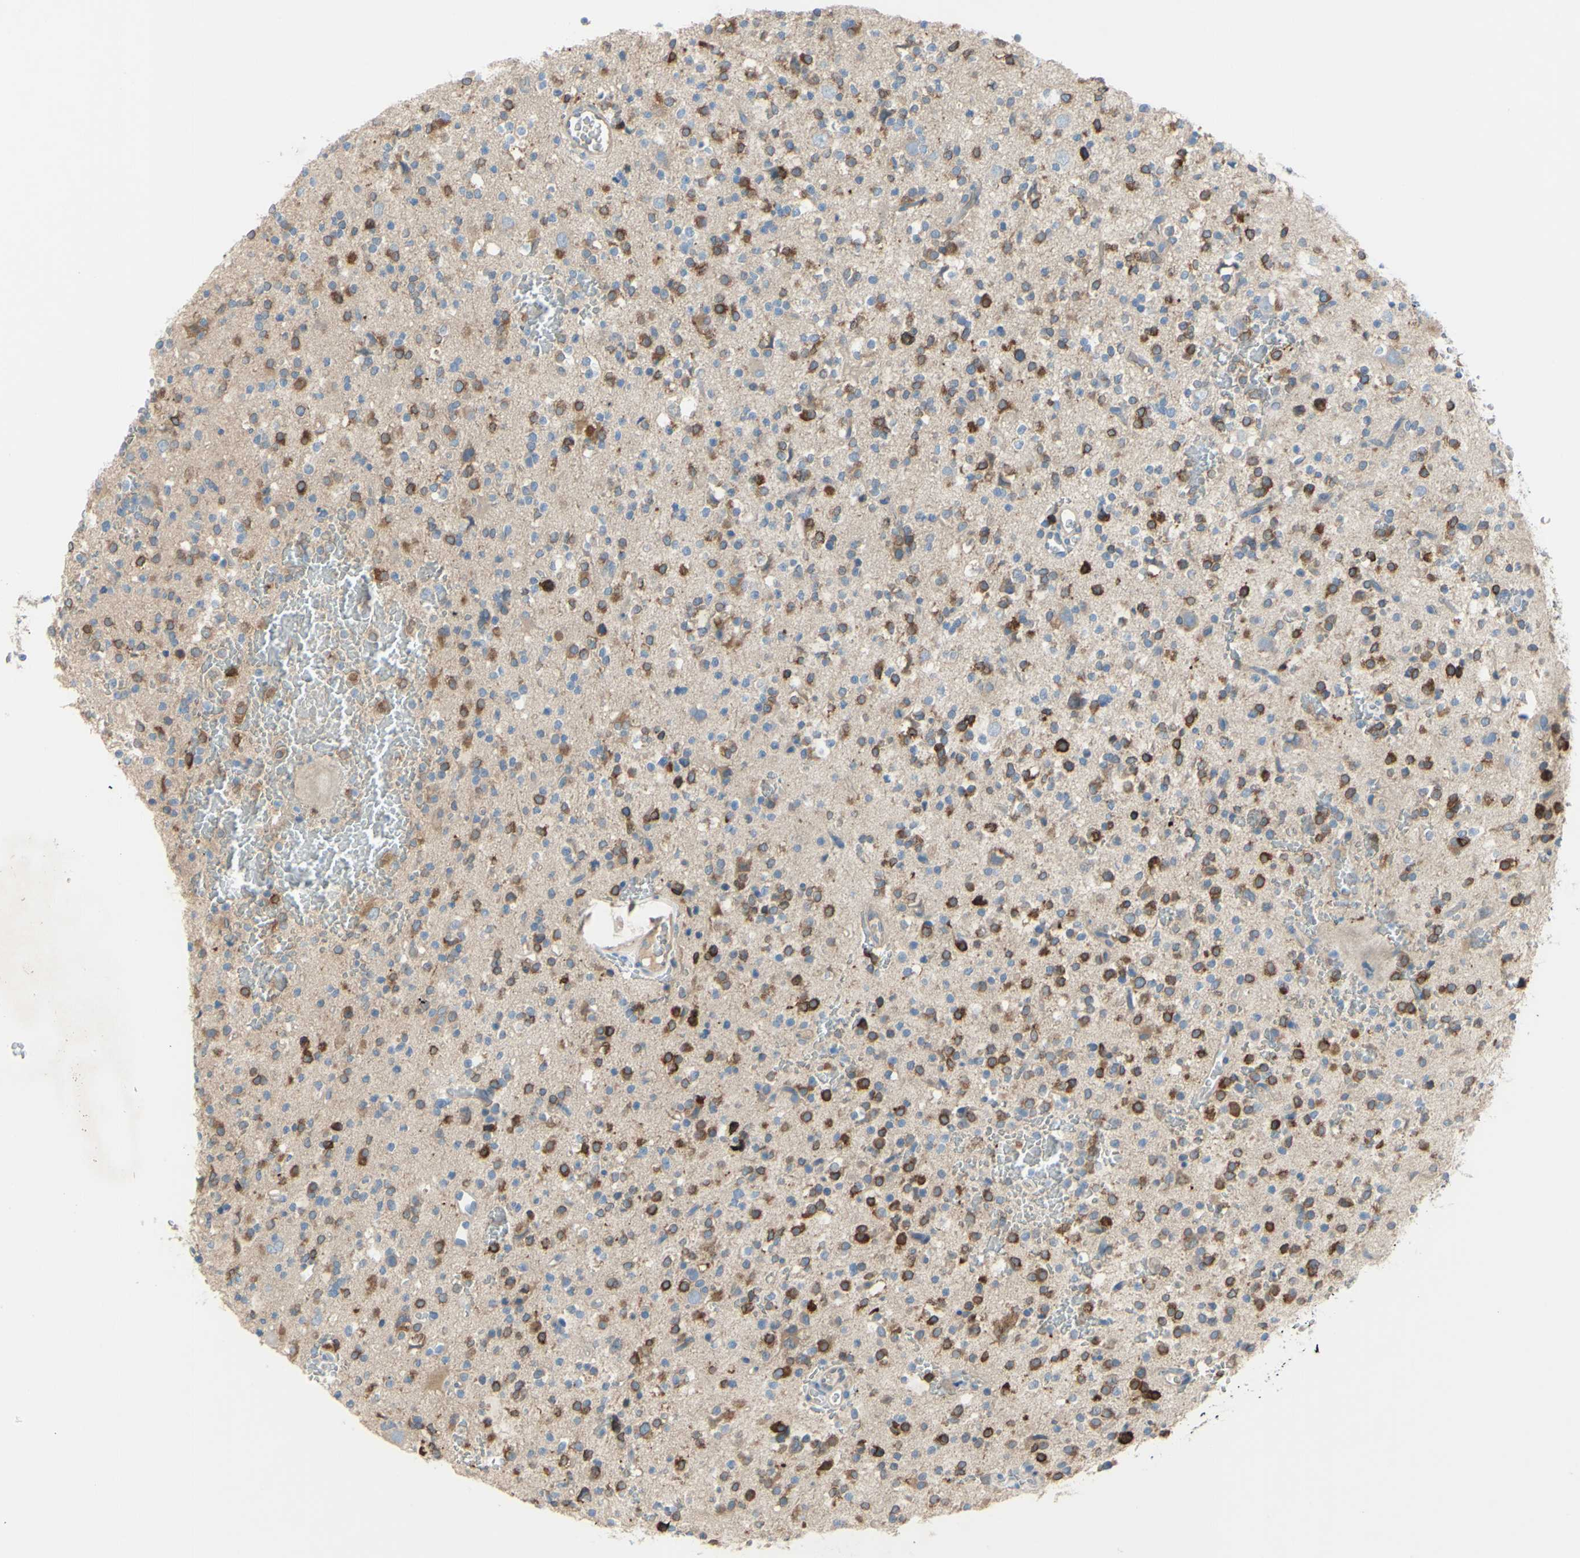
{"staining": {"intensity": "moderate", "quantity": "25%-75%", "location": "cytoplasmic/membranous"}, "tissue": "glioma", "cell_type": "Tumor cells", "image_type": "cancer", "snomed": [{"axis": "morphology", "description": "Glioma, malignant, High grade"}, {"axis": "topography", "description": "Brain"}], "caption": "IHC (DAB) staining of human glioma shows moderate cytoplasmic/membranous protein staining in about 25%-75% of tumor cells.", "gene": "FDFT1", "patient": {"sex": "male", "age": 47}}